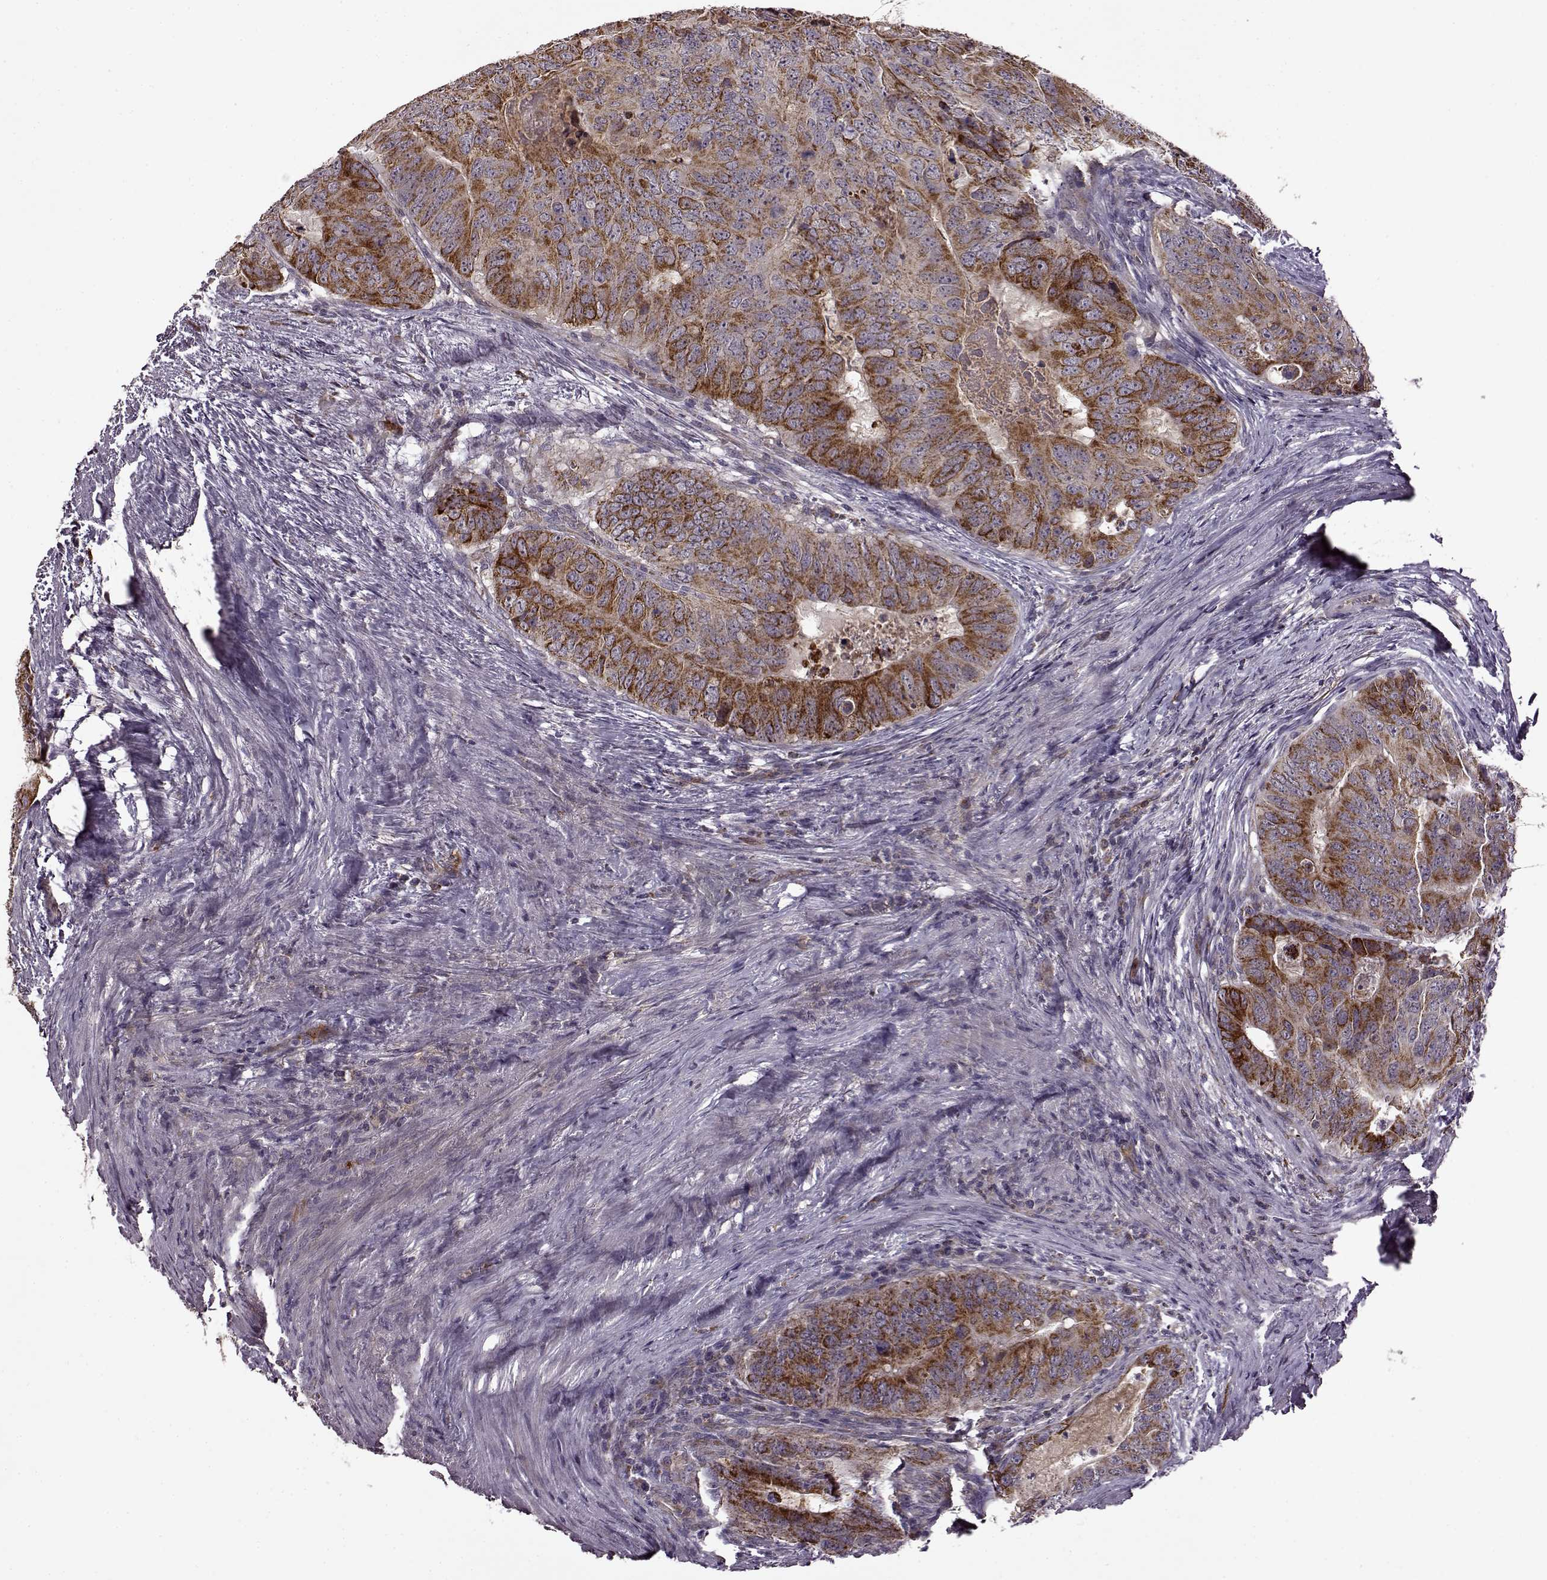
{"staining": {"intensity": "strong", "quantity": ">75%", "location": "cytoplasmic/membranous"}, "tissue": "colorectal cancer", "cell_type": "Tumor cells", "image_type": "cancer", "snomed": [{"axis": "morphology", "description": "Adenocarcinoma, NOS"}, {"axis": "topography", "description": "Colon"}], "caption": "The photomicrograph demonstrates a brown stain indicating the presence of a protein in the cytoplasmic/membranous of tumor cells in colorectal adenocarcinoma. (DAB (3,3'-diaminobenzidine) IHC, brown staining for protein, blue staining for nuclei).", "gene": "MTSS1", "patient": {"sex": "male", "age": 79}}